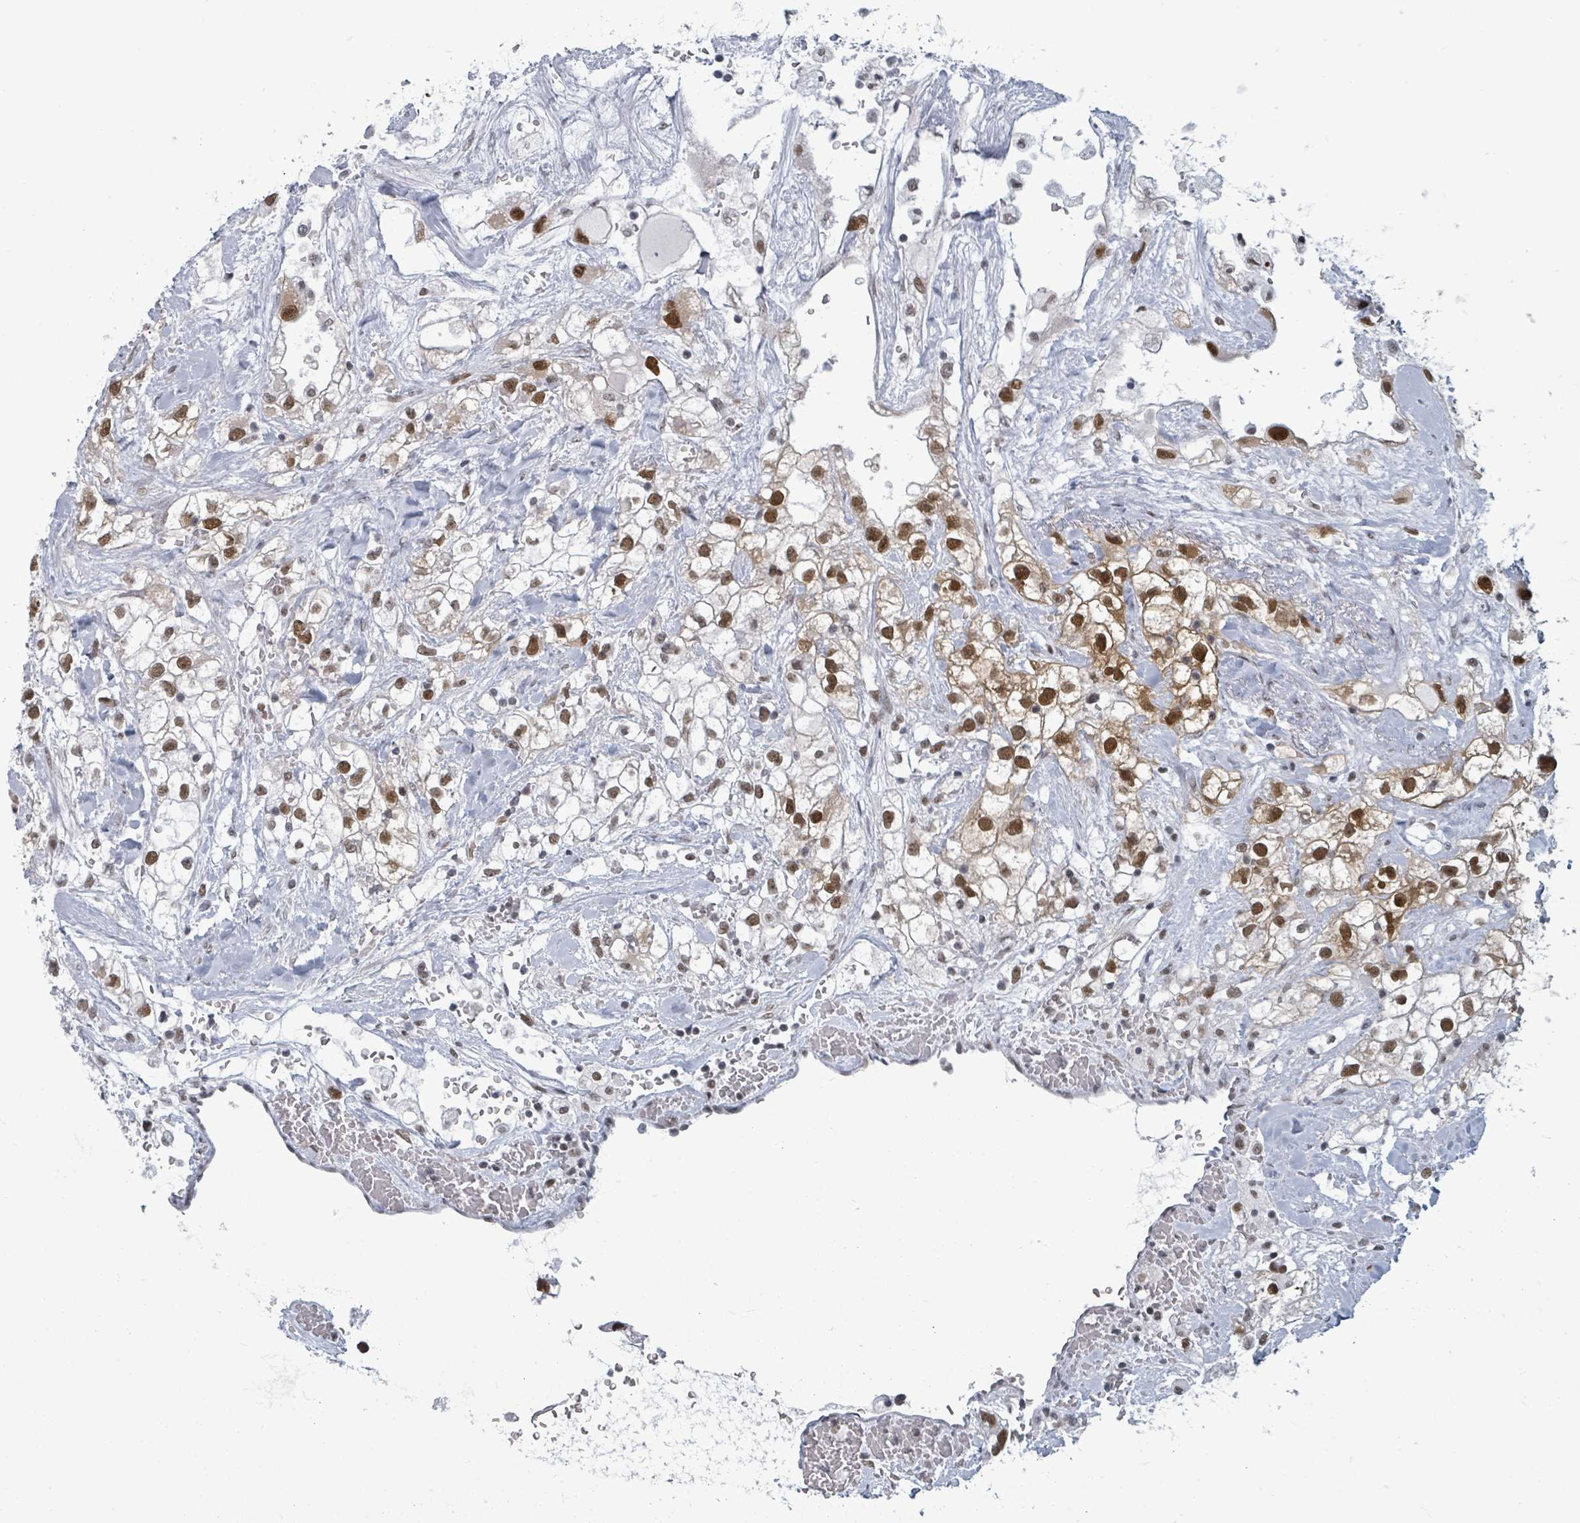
{"staining": {"intensity": "moderate", "quantity": ">75%", "location": "nuclear"}, "tissue": "renal cancer", "cell_type": "Tumor cells", "image_type": "cancer", "snomed": [{"axis": "morphology", "description": "Adenocarcinoma, NOS"}, {"axis": "topography", "description": "Kidney"}], "caption": "Immunohistochemical staining of human renal adenocarcinoma reveals moderate nuclear protein staining in about >75% of tumor cells.", "gene": "ERCC5", "patient": {"sex": "male", "age": 59}}